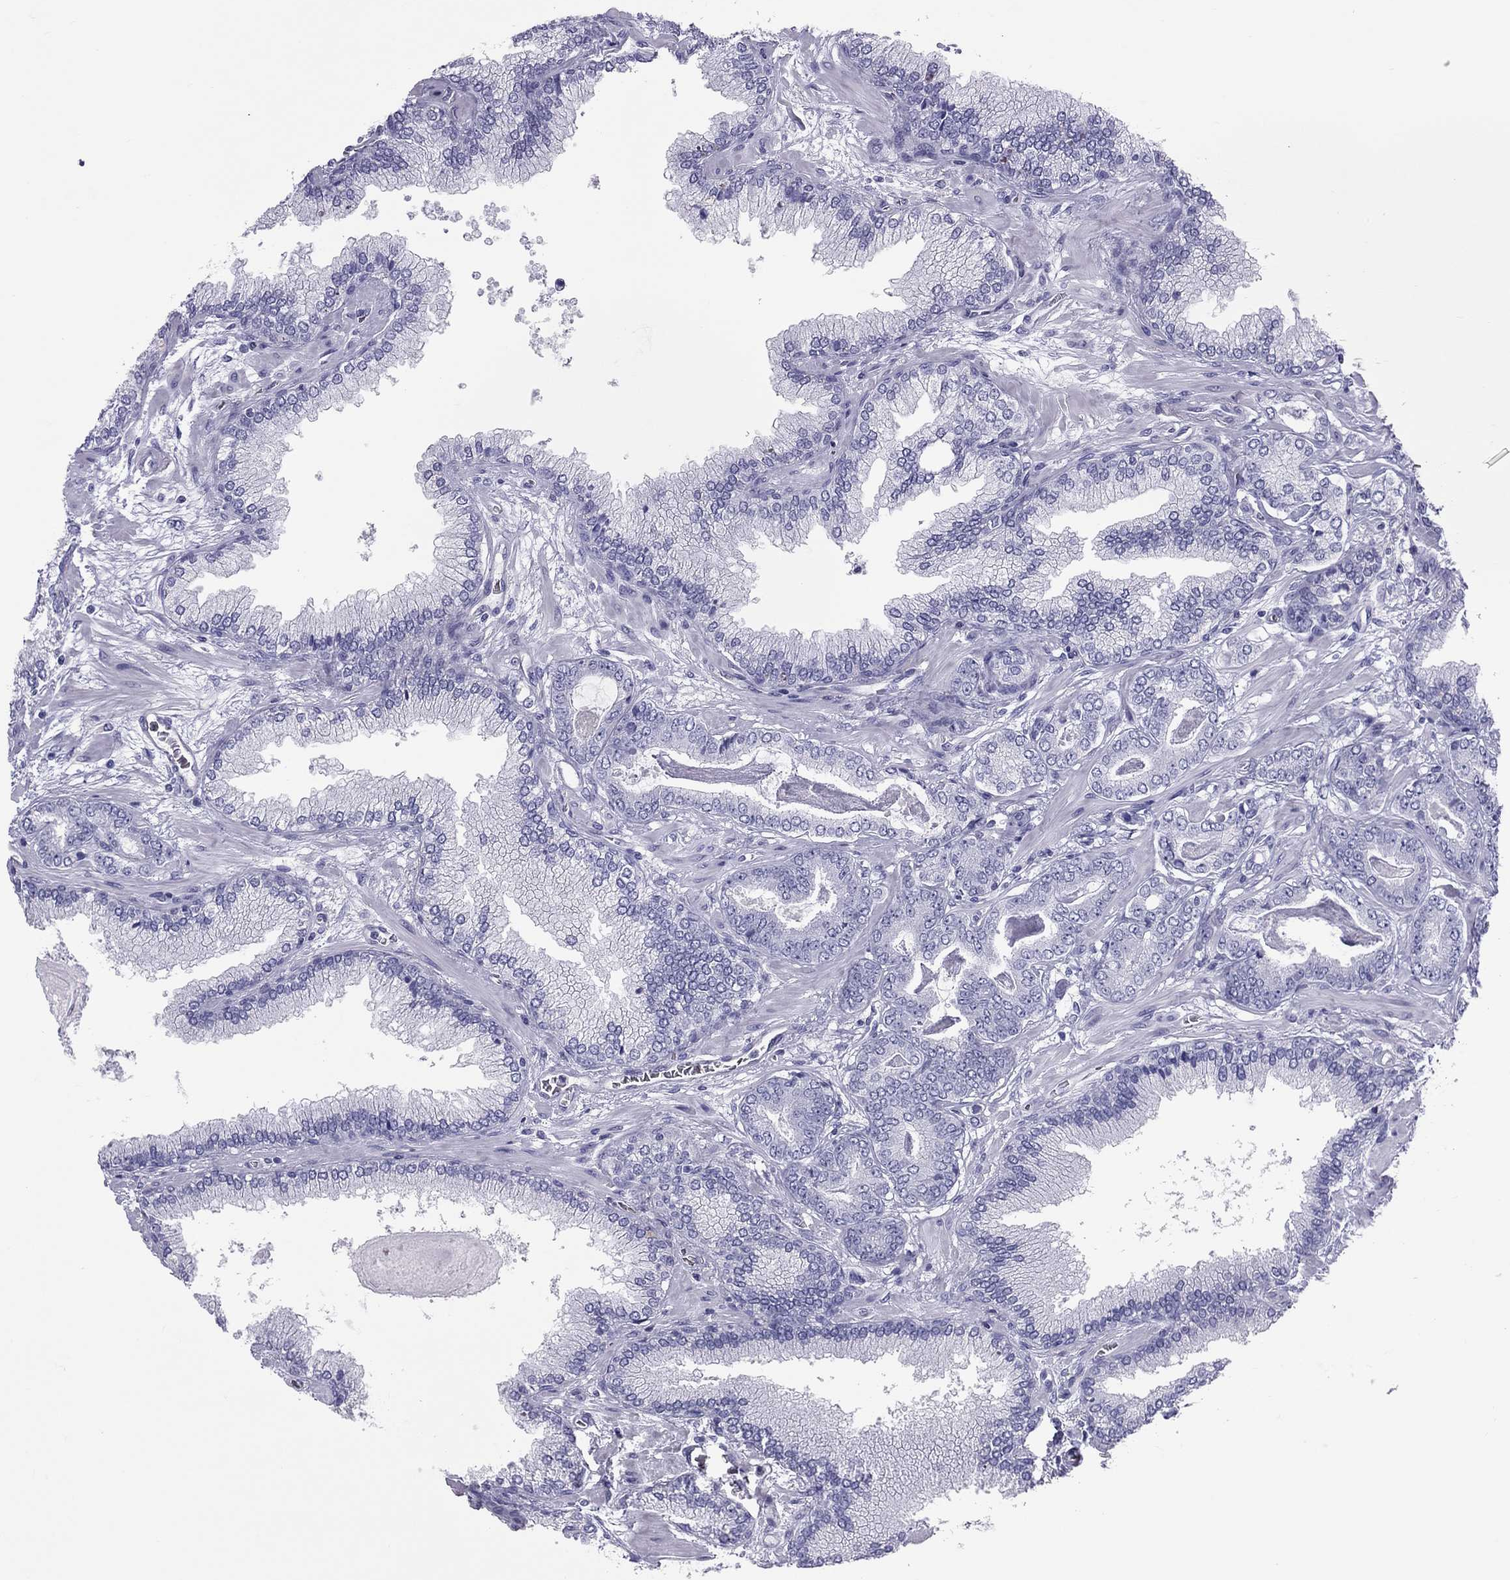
{"staining": {"intensity": "negative", "quantity": "none", "location": "none"}, "tissue": "prostate cancer", "cell_type": "Tumor cells", "image_type": "cancer", "snomed": [{"axis": "morphology", "description": "Adenocarcinoma, Low grade"}, {"axis": "topography", "description": "Prostate"}], "caption": "DAB immunohistochemical staining of human prostate cancer (low-grade adenocarcinoma) exhibits no significant staining in tumor cells. Nuclei are stained in blue.", "gene": "FSCN3", "patient": {"sex": "male", "age": 69}}